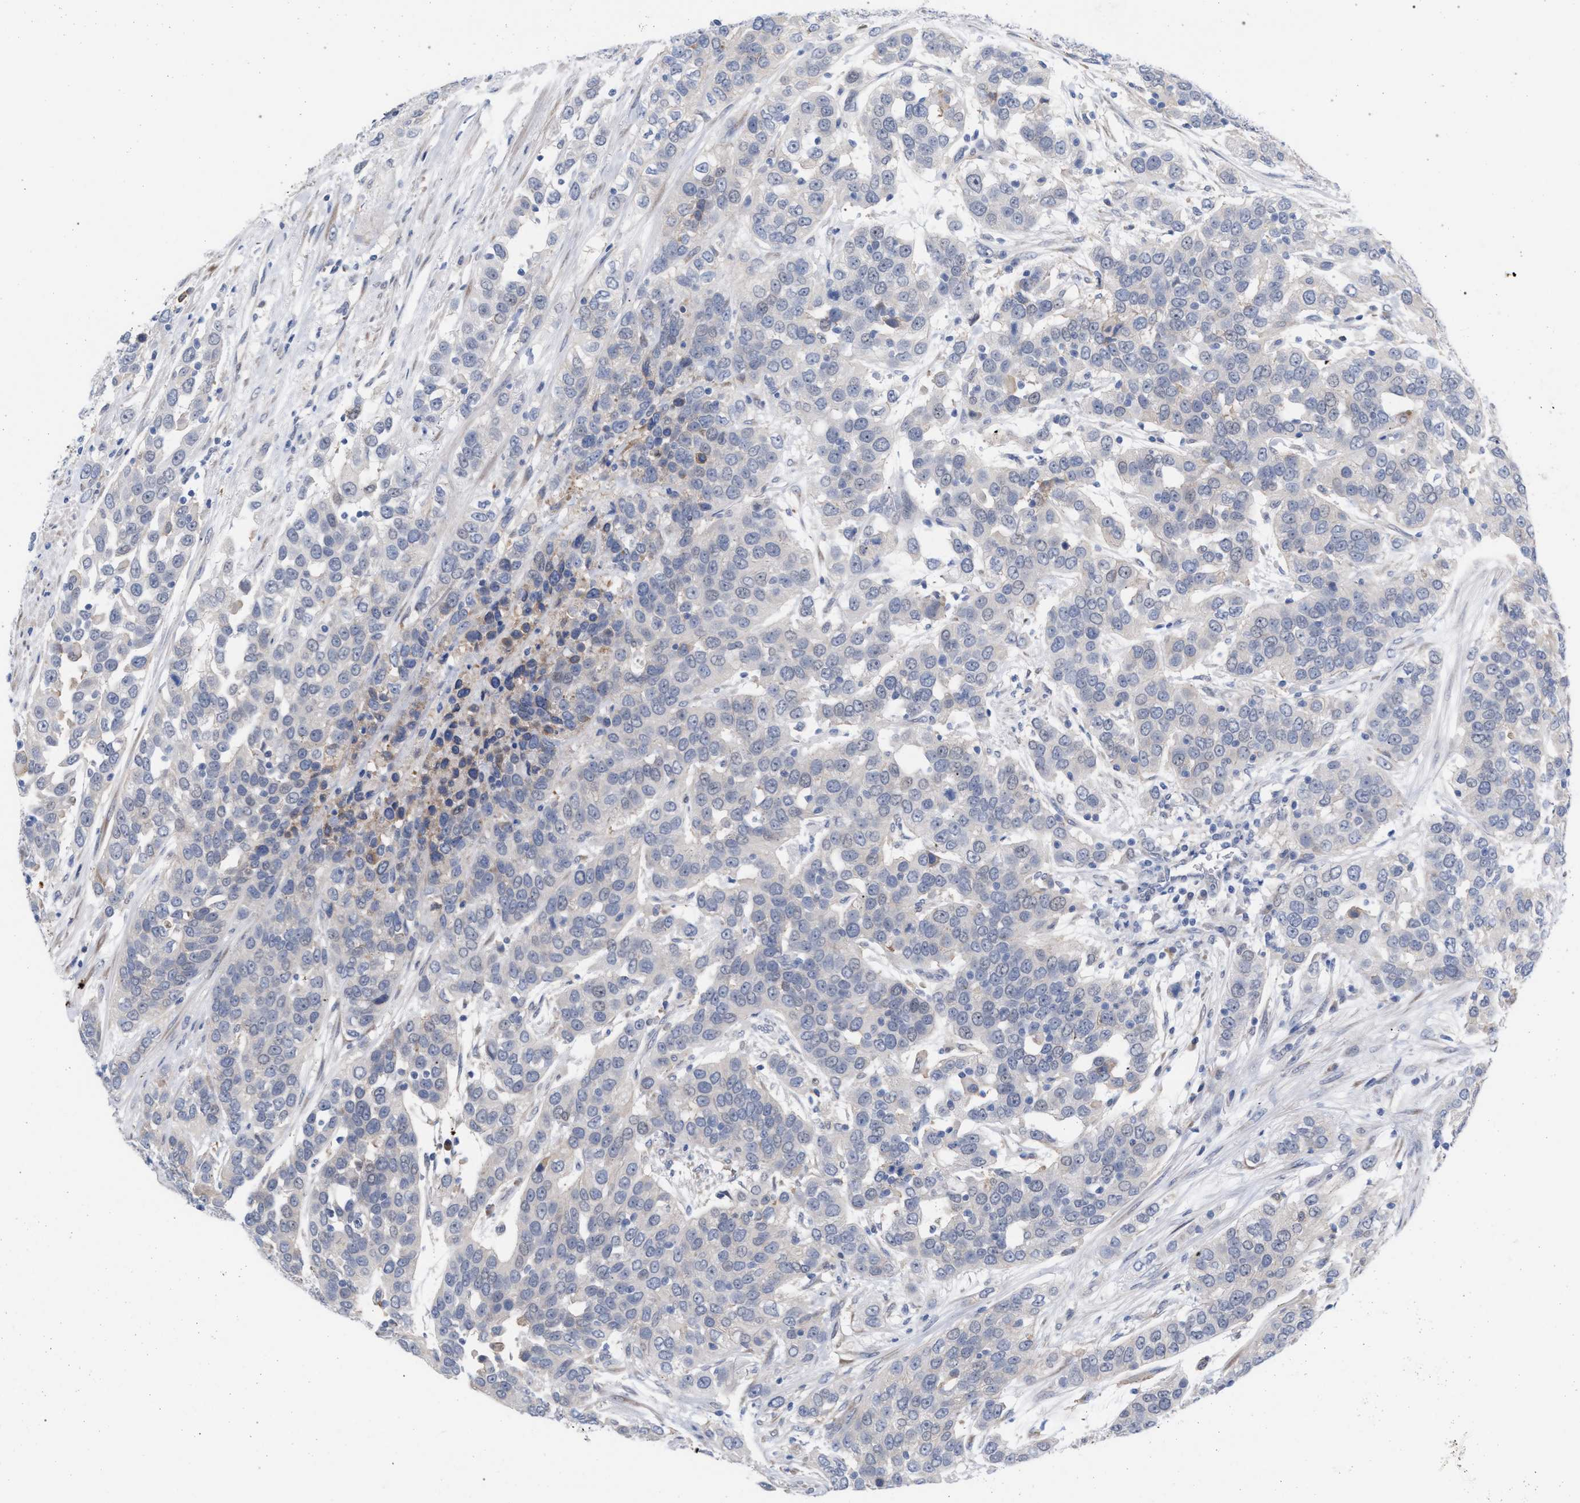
{"staining": {"intensity": "negative", "quantity": "none", "location": "none"}, "tissue": "urothelial cancer", "cell_type": "Tumor cells", "image_type": "cancer", "snomed": [{"axis": "morphology", "description": "Urothelial carcinoma, High grade"}, {"axis": "topography", "description": "Urinary bladder"}], "caption": "Immunohistochemistry micrograph of neoplastic tissue: human urothelial cancer stained with DAB displays no significant protein positivity in tumor cells. Brightfield microscopy of IHC stained with DAB (brown) and hematoxylin (blue), captured at high magnification.", "gene": "FHOD3", "patient": {"sex": "female", "age": 80}}